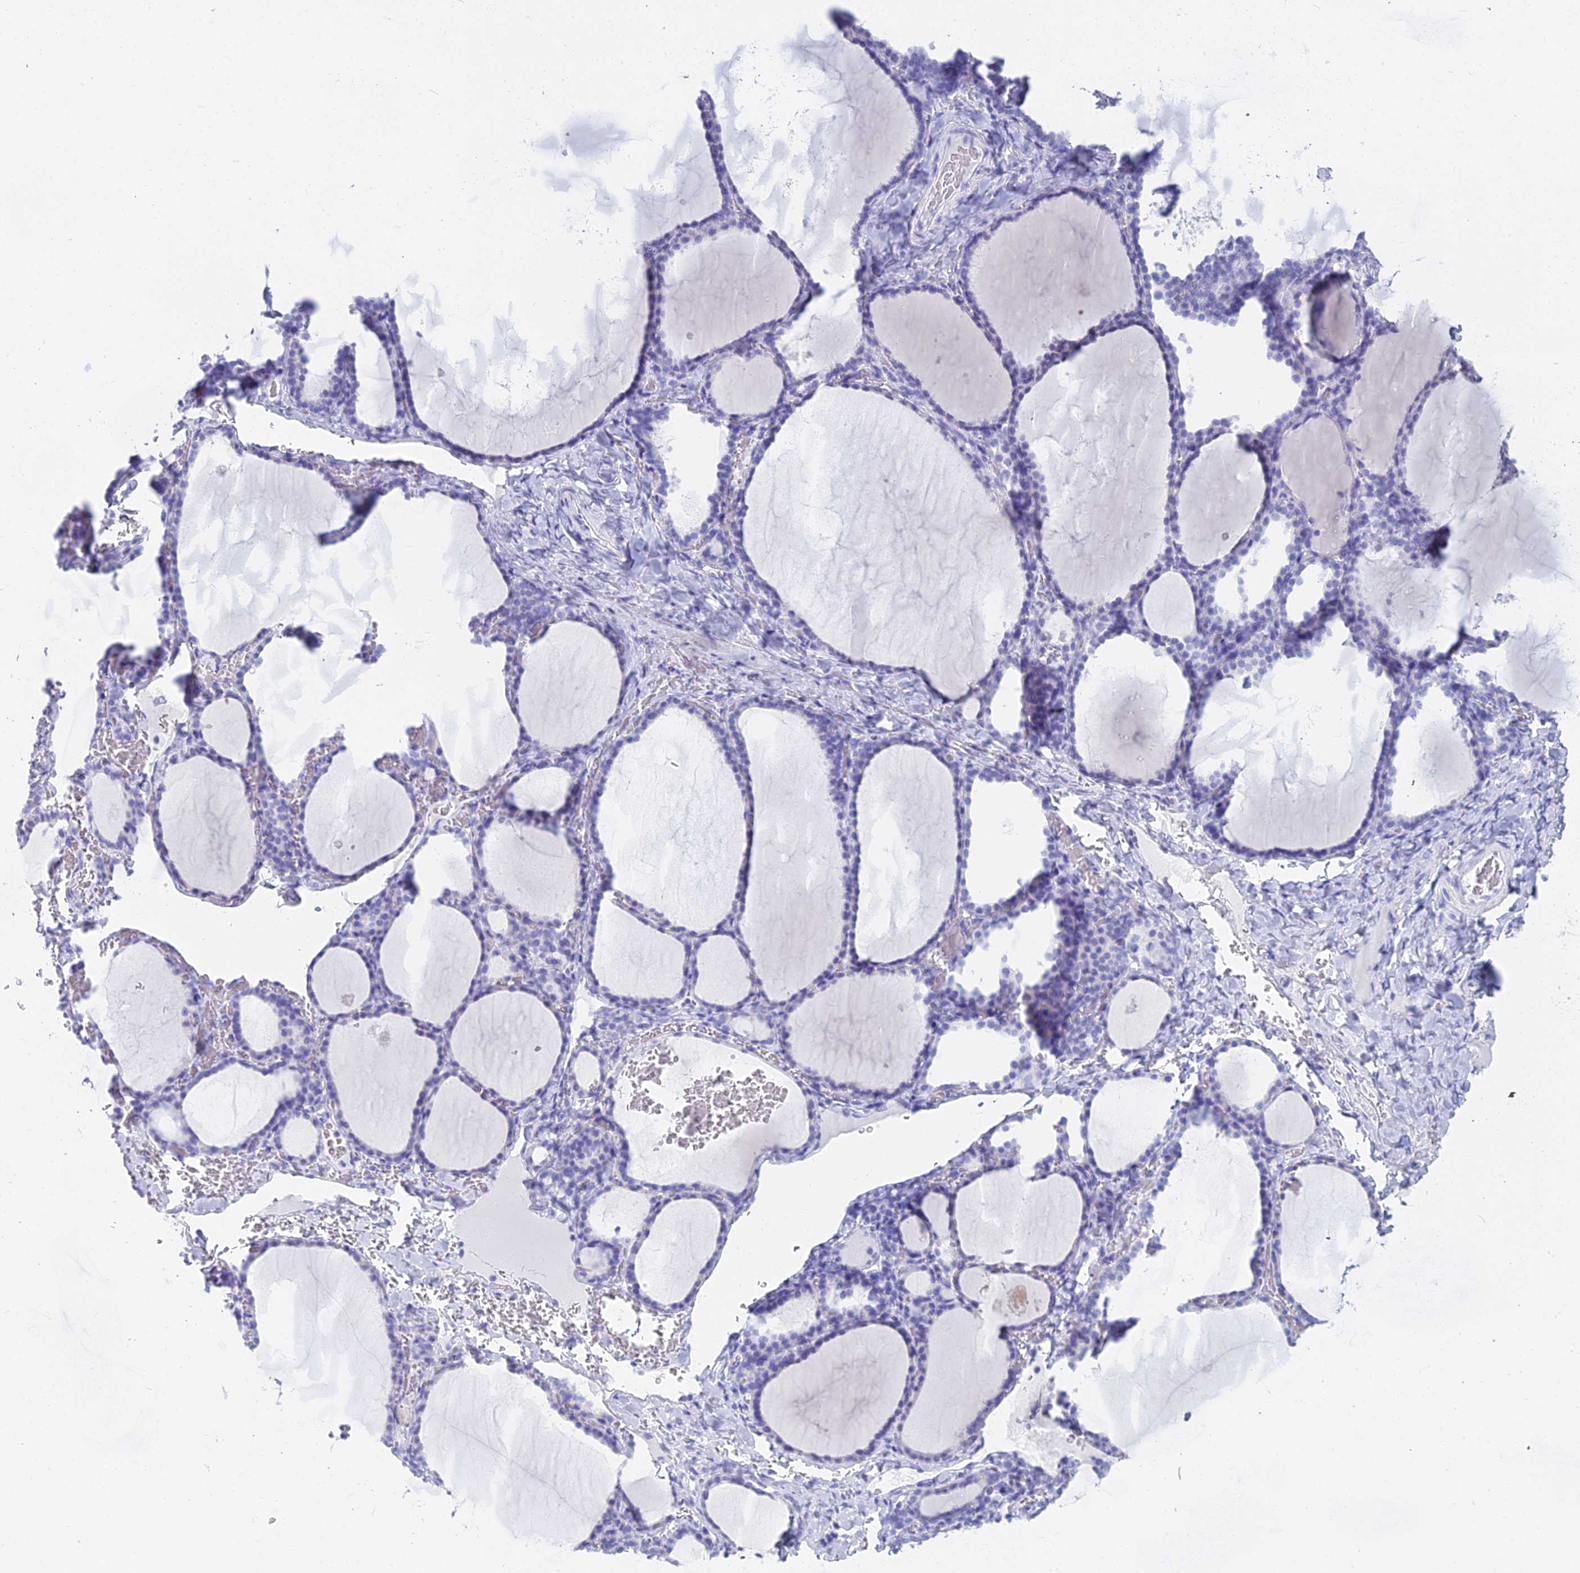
{"staining": {"intensity": "negative", "quantity": "none", "location": "none"}, "tissue": "thyroid gland", "cell_type": "Glandular cells", "image_type": "normal", "snomed": [{"axis": "morphology", "description": "Normal tissue, NOS"}, {"axis": "topography", "description": "Thyroid gland"}], "caption": "DAB (3,3'-diaminobenzidine) immunohistochemical staining of benign thyroid gland demonstrates no significant positivity in glandular cells.", "gene": "CGB1", "patient": {"sex": "female", "age": 39}}